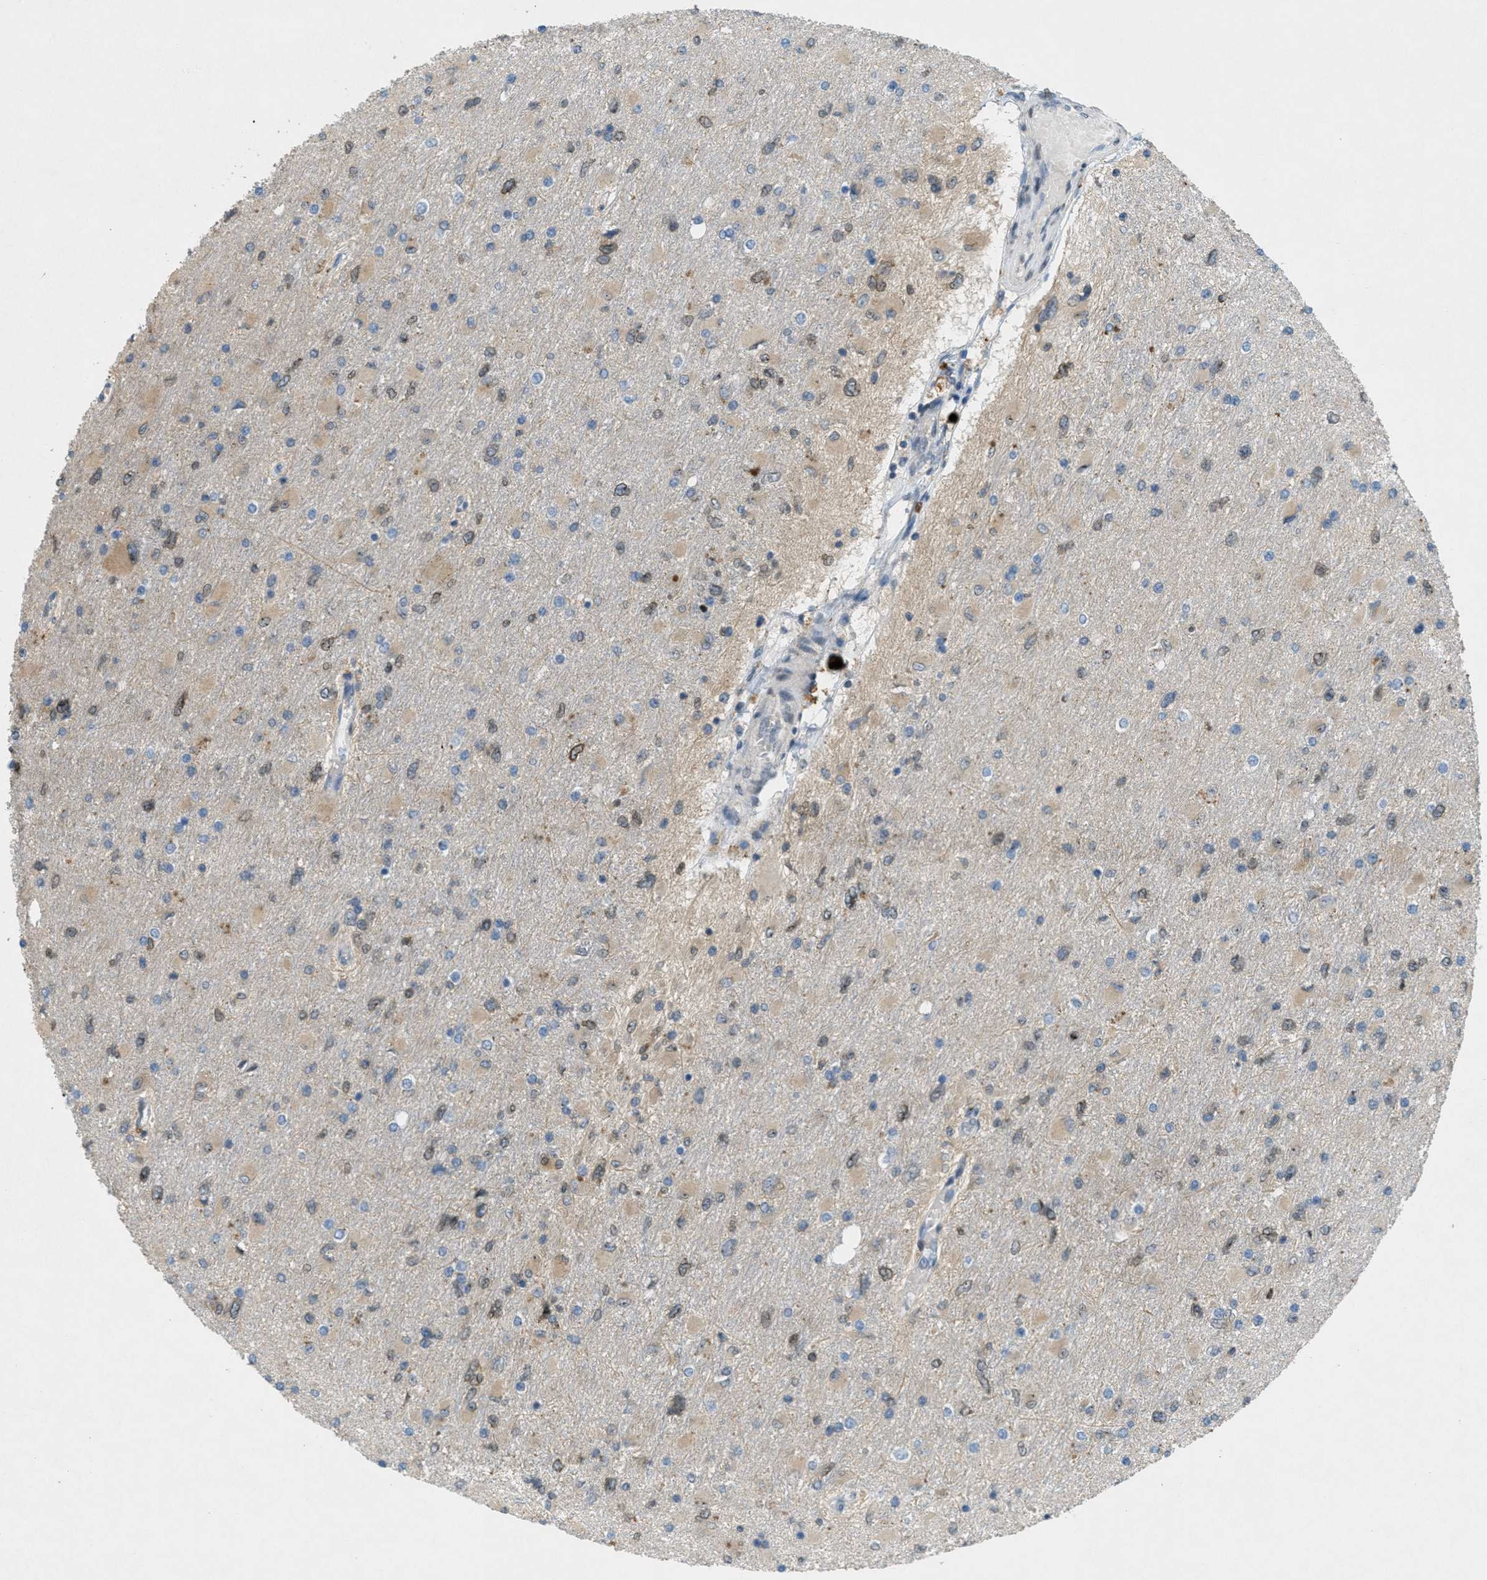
{"staining": {"intensity": "weak", "quantity": "25%-75%", "location": "cytoplasmic/membranous"}, "tissue": "glioma", "cell_type": "Tumor cells", "image_type": "cancer", "snomed": [{"axis": "morphology", "description": "Glioma, malignant, High grade"}, {"axis": "topography", "description": "Cerebral cortex"}], "caption": "A brown stain labels weak cytoplasmic/membranous staining of a protein in human glioma tumor cells.", "gene": "SIGMAR1", "patient": {"sex": "female", "age": 36}}